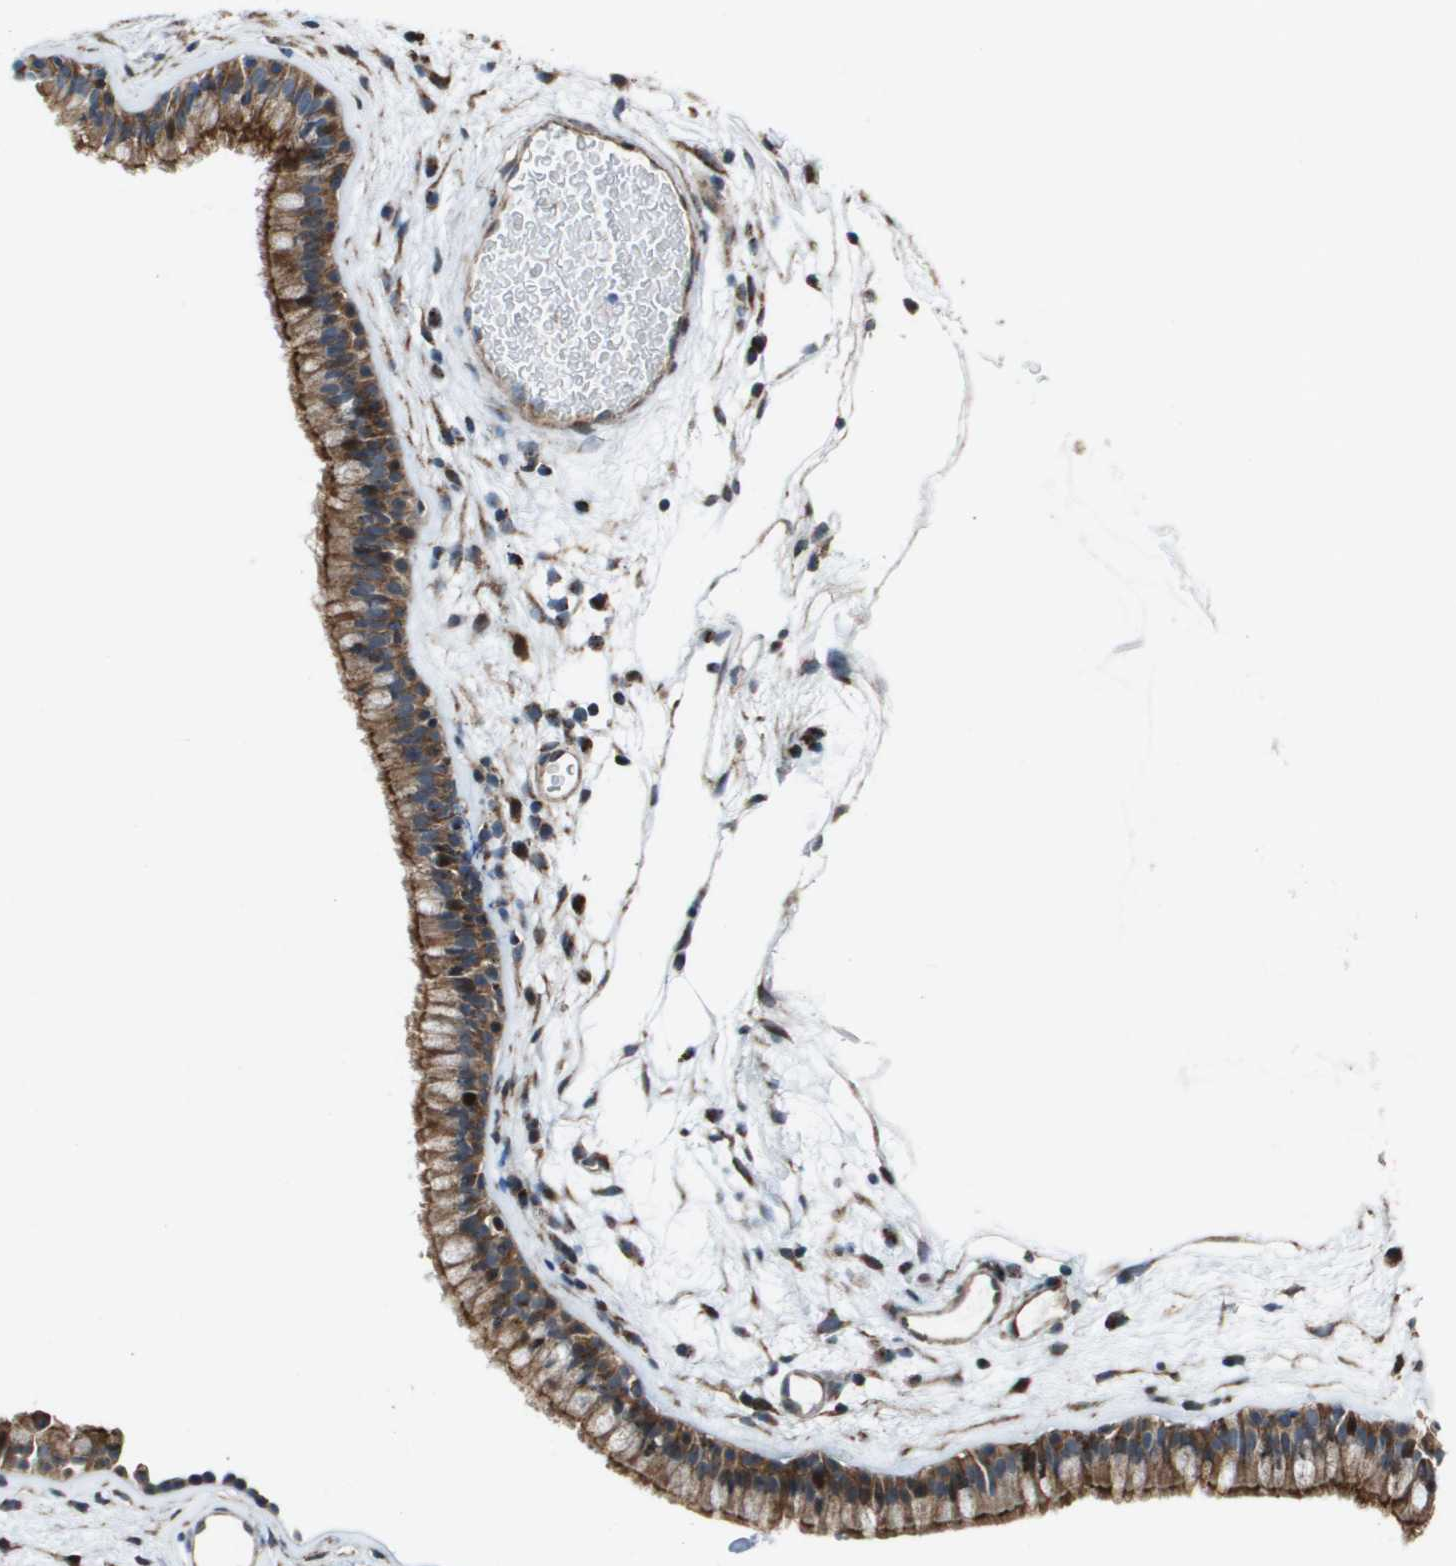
{"staining": {"intensity": "strong", "quantity": ">75%", "location": "cytoplasmic/membranous"}, "tissue": "nasopharynx", "cell_type": "Respiratory epithelial cells", "image_type": "normal", "snomed": [{"axis": "morphology", "description": "Normal tissue, NOS"}, {"axis": "morphology", "description": "Inflammation, NOS"}, {"axis": "topography", "description": "Nasopharynx"}], "caption": "A high-resolution photomicrograph shows immunohistochemistry (IHC) staining of normal nasopharynx, which demonstrates strong cytoplasmic/membranous staining in approximately >75% of respiratory epithelial cells.", "gene": "MGAT3", "patient": {"sex": "male", "age": 48}}